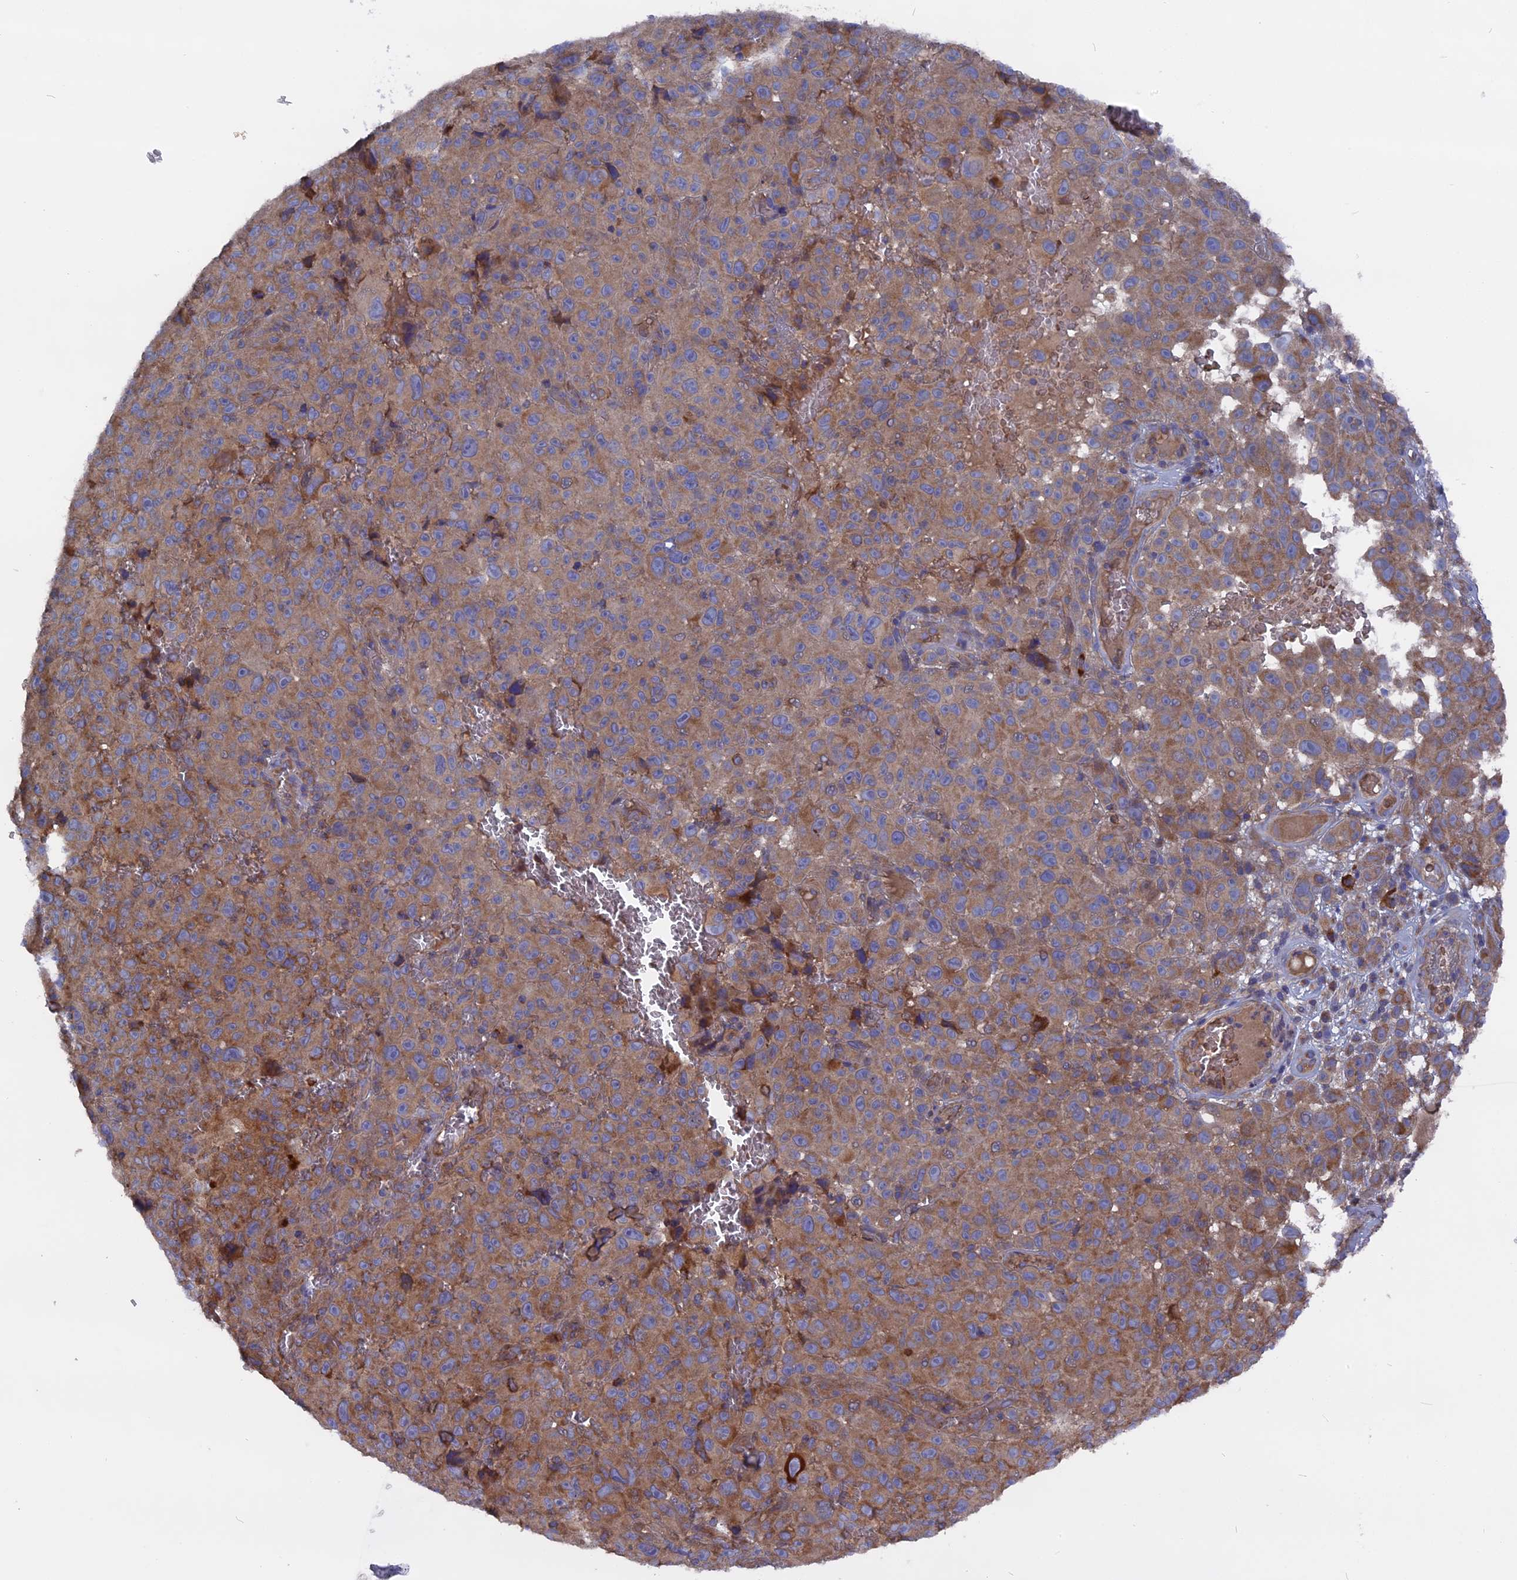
{"staining": {"intensity": "moderate", "quantity": ">75%", "location": "cytoplasmic/membranous"}, "tissue": "melanoma", "cell_type": "Tumor cells", "image_type": "cancer", "snomed": [{"axis": "morphology", "description": "Malignant melanoma, NOS"}, {"axis": "topography", "description": "Skin"}], "caption": "A brown stain highlights moderate cytoplasmic/membranous positivity of a protein in human melanoma tumor cells.", "gene": "TELO2", "patient": {"sex": "female", "age": 82}}